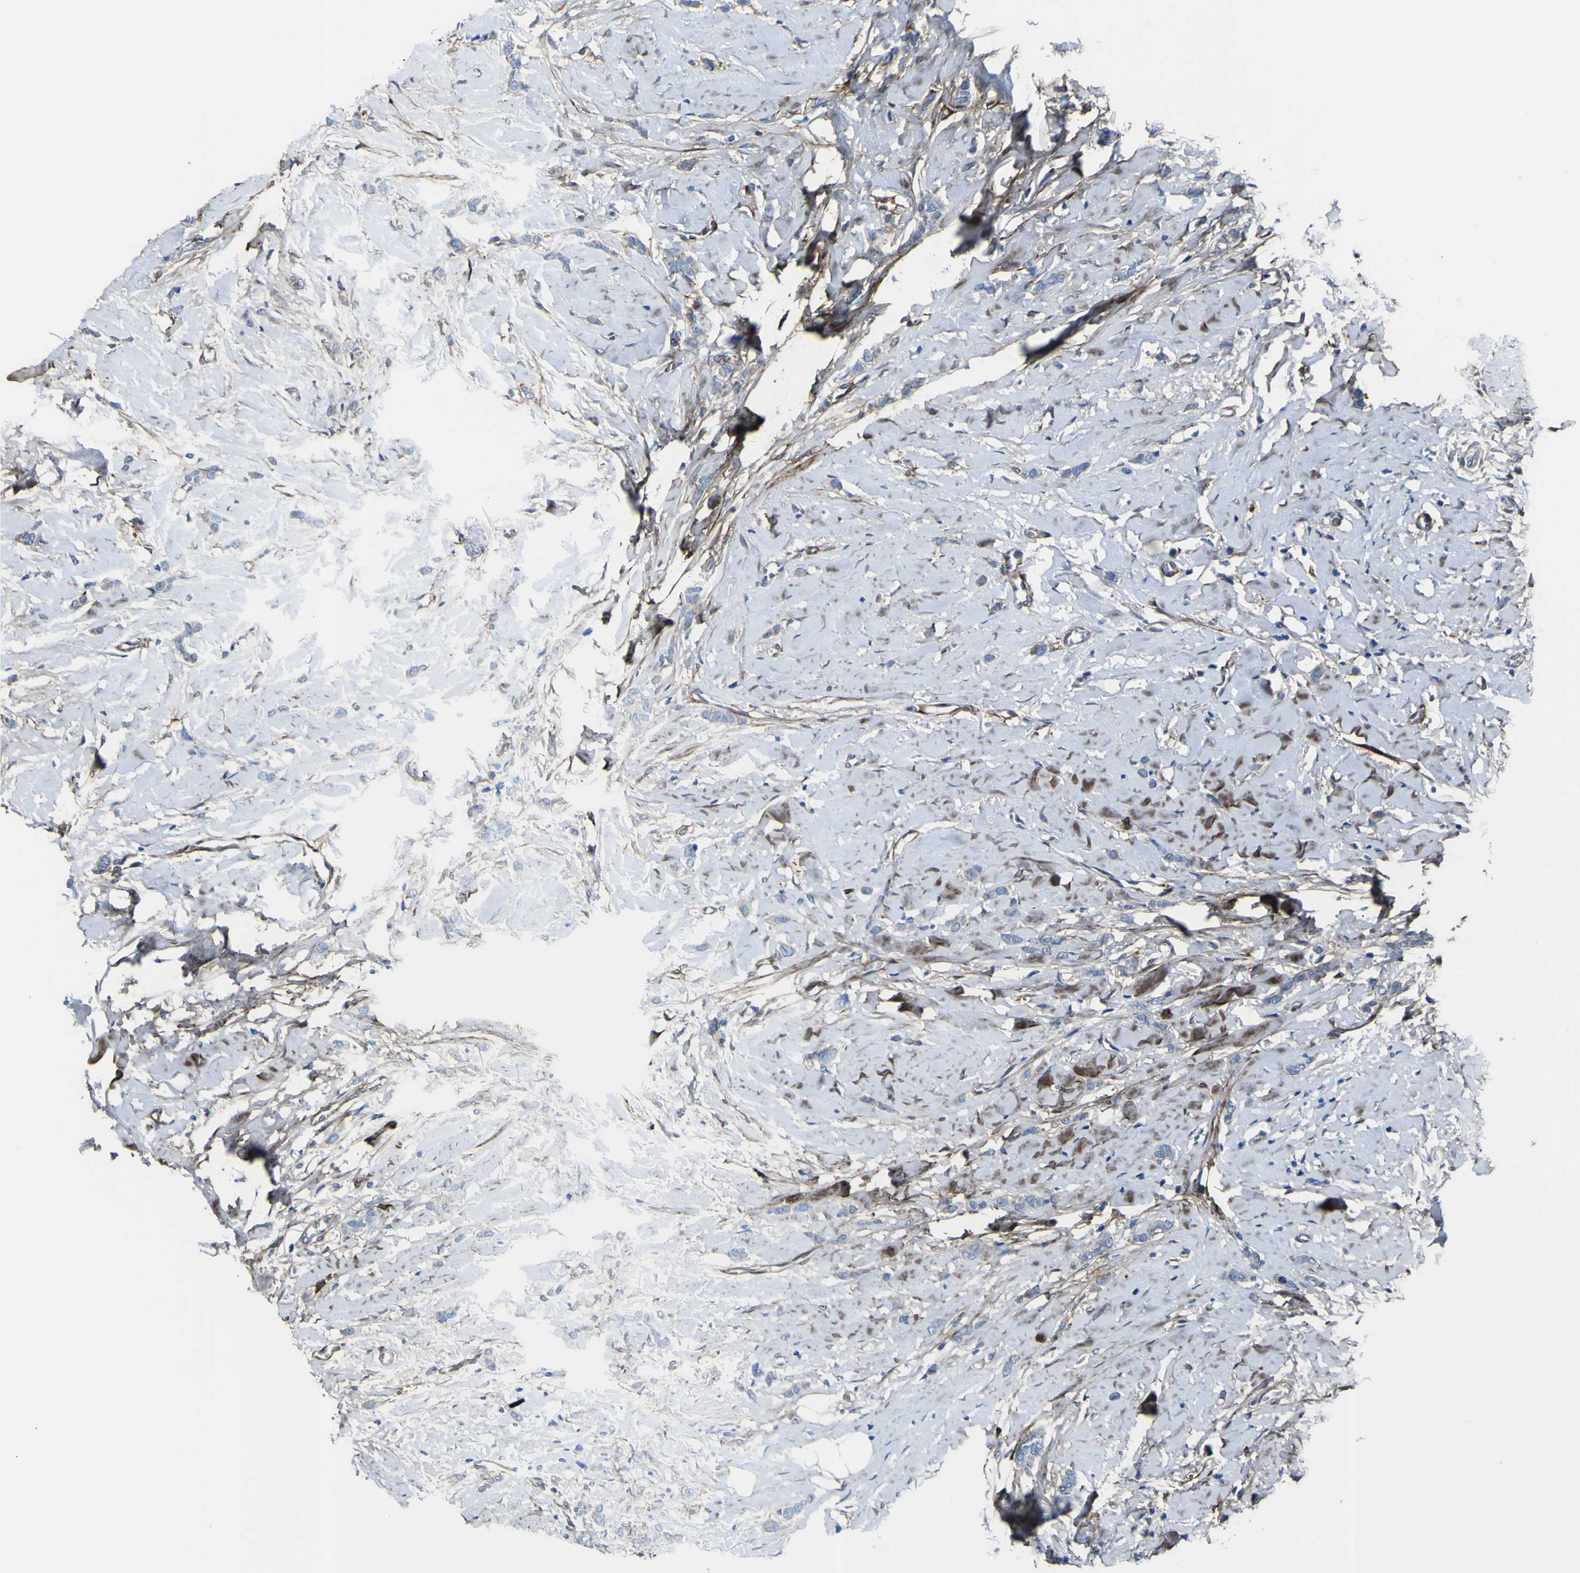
{"staining": {"intensity": "negative", "quantity": "none", "location": "none"}, "tissue": "breast cancer", "cell_type": "Tumor cells", "image_type": "cancer", "snomed": [{"axis": "morphology", "description": "Lobular carcinoma"}, {"axis": "topography", "description": "Skin"}, {"axis": "topography", "description": "Breast"}], "caption": "Tumor cells show no significant protein staining in lobular carcinoma (breast).", "gene": "LRRN1", "patient": {"sex": "female", "age": 46}}